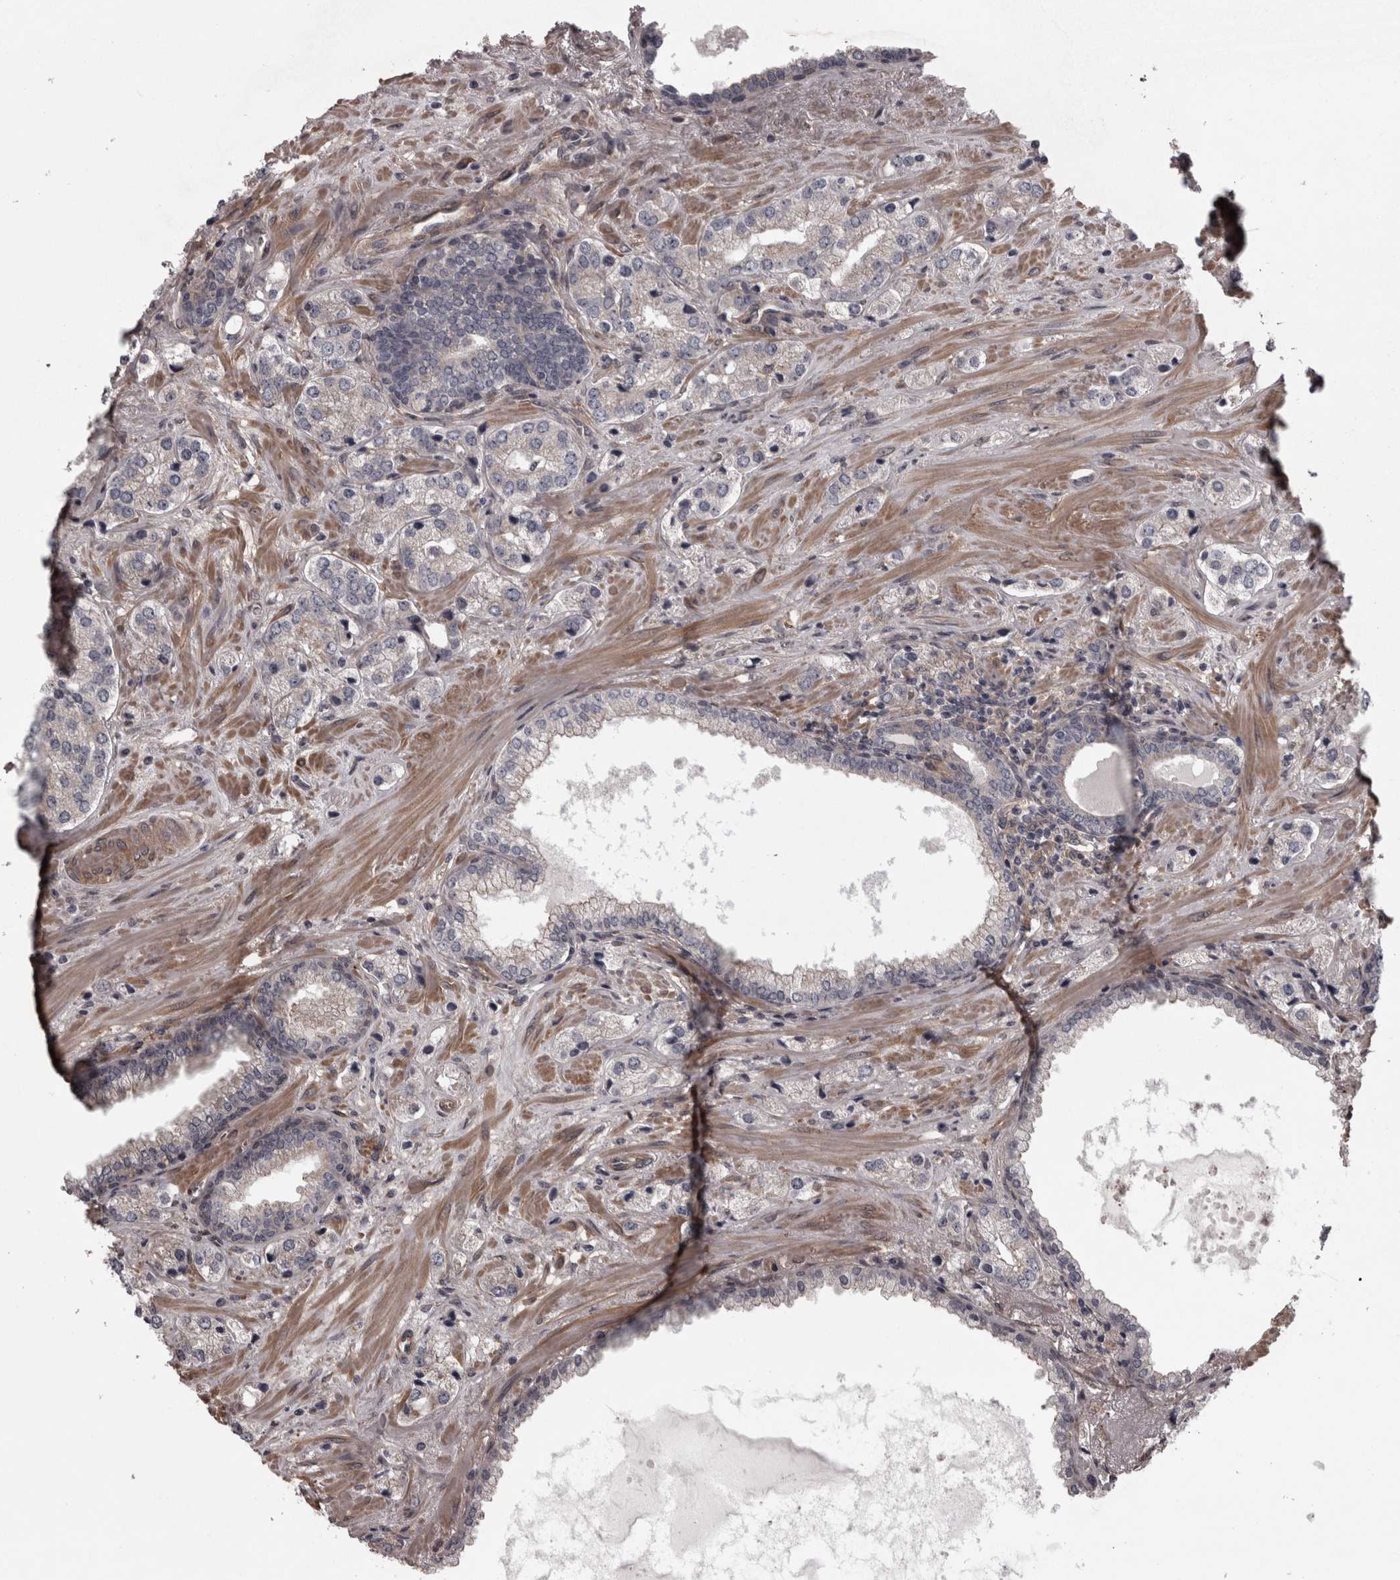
{"staining": {"intensity": "negative", "quantity": "none", "location": "none"}, "tissue": "prostate cancer", "cell_type": "Tumor cells", "image_type": "cancer", "snomed": [{"axis": "morphology", "description": "Adenocarcinoma, High grade"}, {"axis": "topography", "description": "Prostate"}], "caption": "Immunohistochemistry image of prostate cancer (high-grade adenocarcinoma) stained for a protein (brown), which displays no positivity in tumor cells.", "gene": "RSU1", "patient": {"sex": "male", "age": 66}}